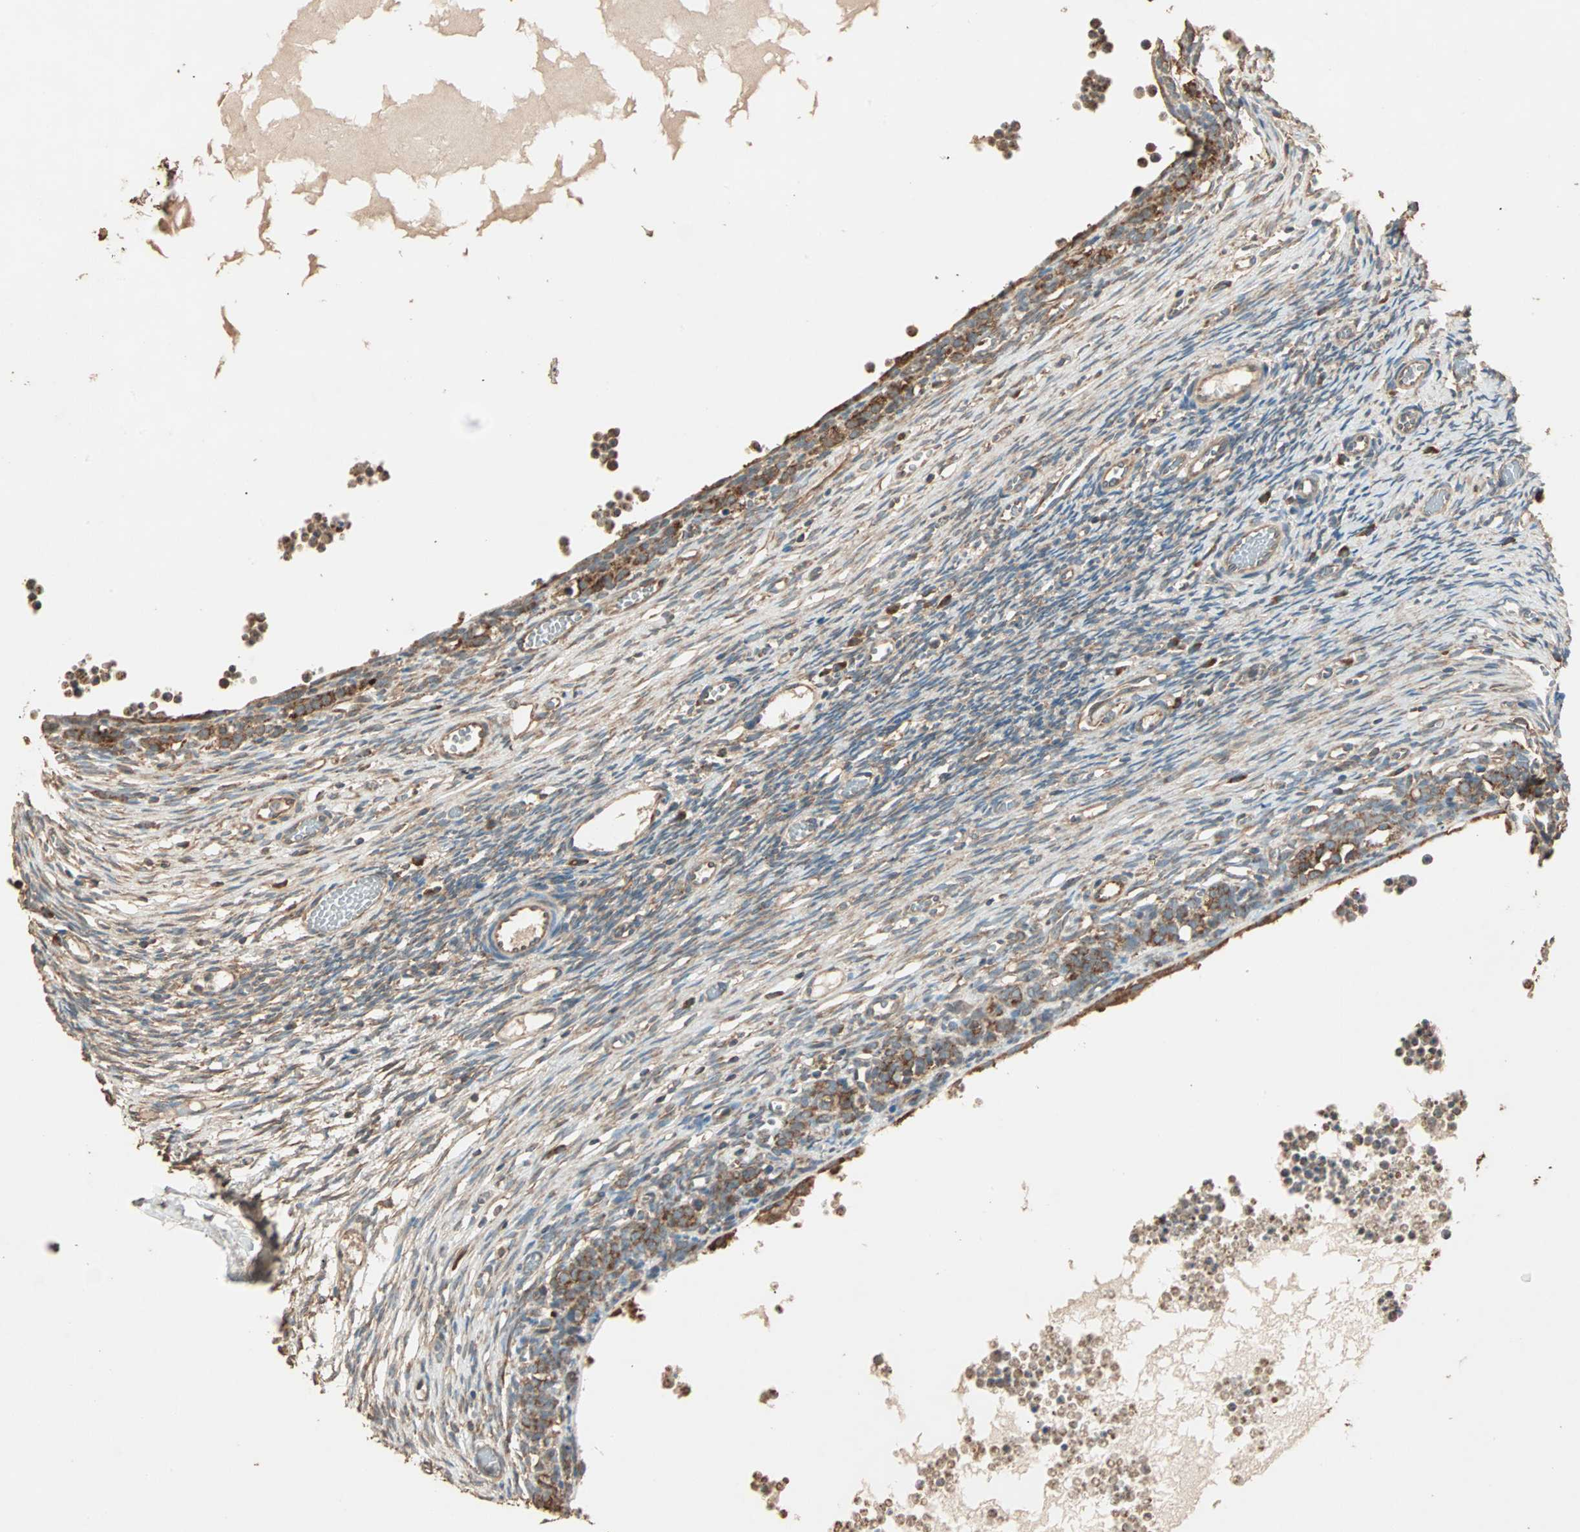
{"staining": {"intensity": "moderate", "quantity": "25%-75%", "location": "cytoplasmic/membranous"}, "tissue": "ovary", "cell_type": "Ovarian stroma cells", "image_type": "normal", "snomed": [{"axis": "morphology", "description": "Normal tissue, NOS"}, {"axis": "topography", "description": "Ovary"}], "caption": "Protein staining of normal ovary shows moderate cytoplasmic/membranous expression in about 25%-75% of ovarian stroma cells. The staining was performed using DAB (3,3'-diaminobenzidine), with brown indicating positive protein expression. Nuclei are stained blue with hematoxylin.", "gene": "EIF4G2", "patient": {"sex": "female", "age": 35}}